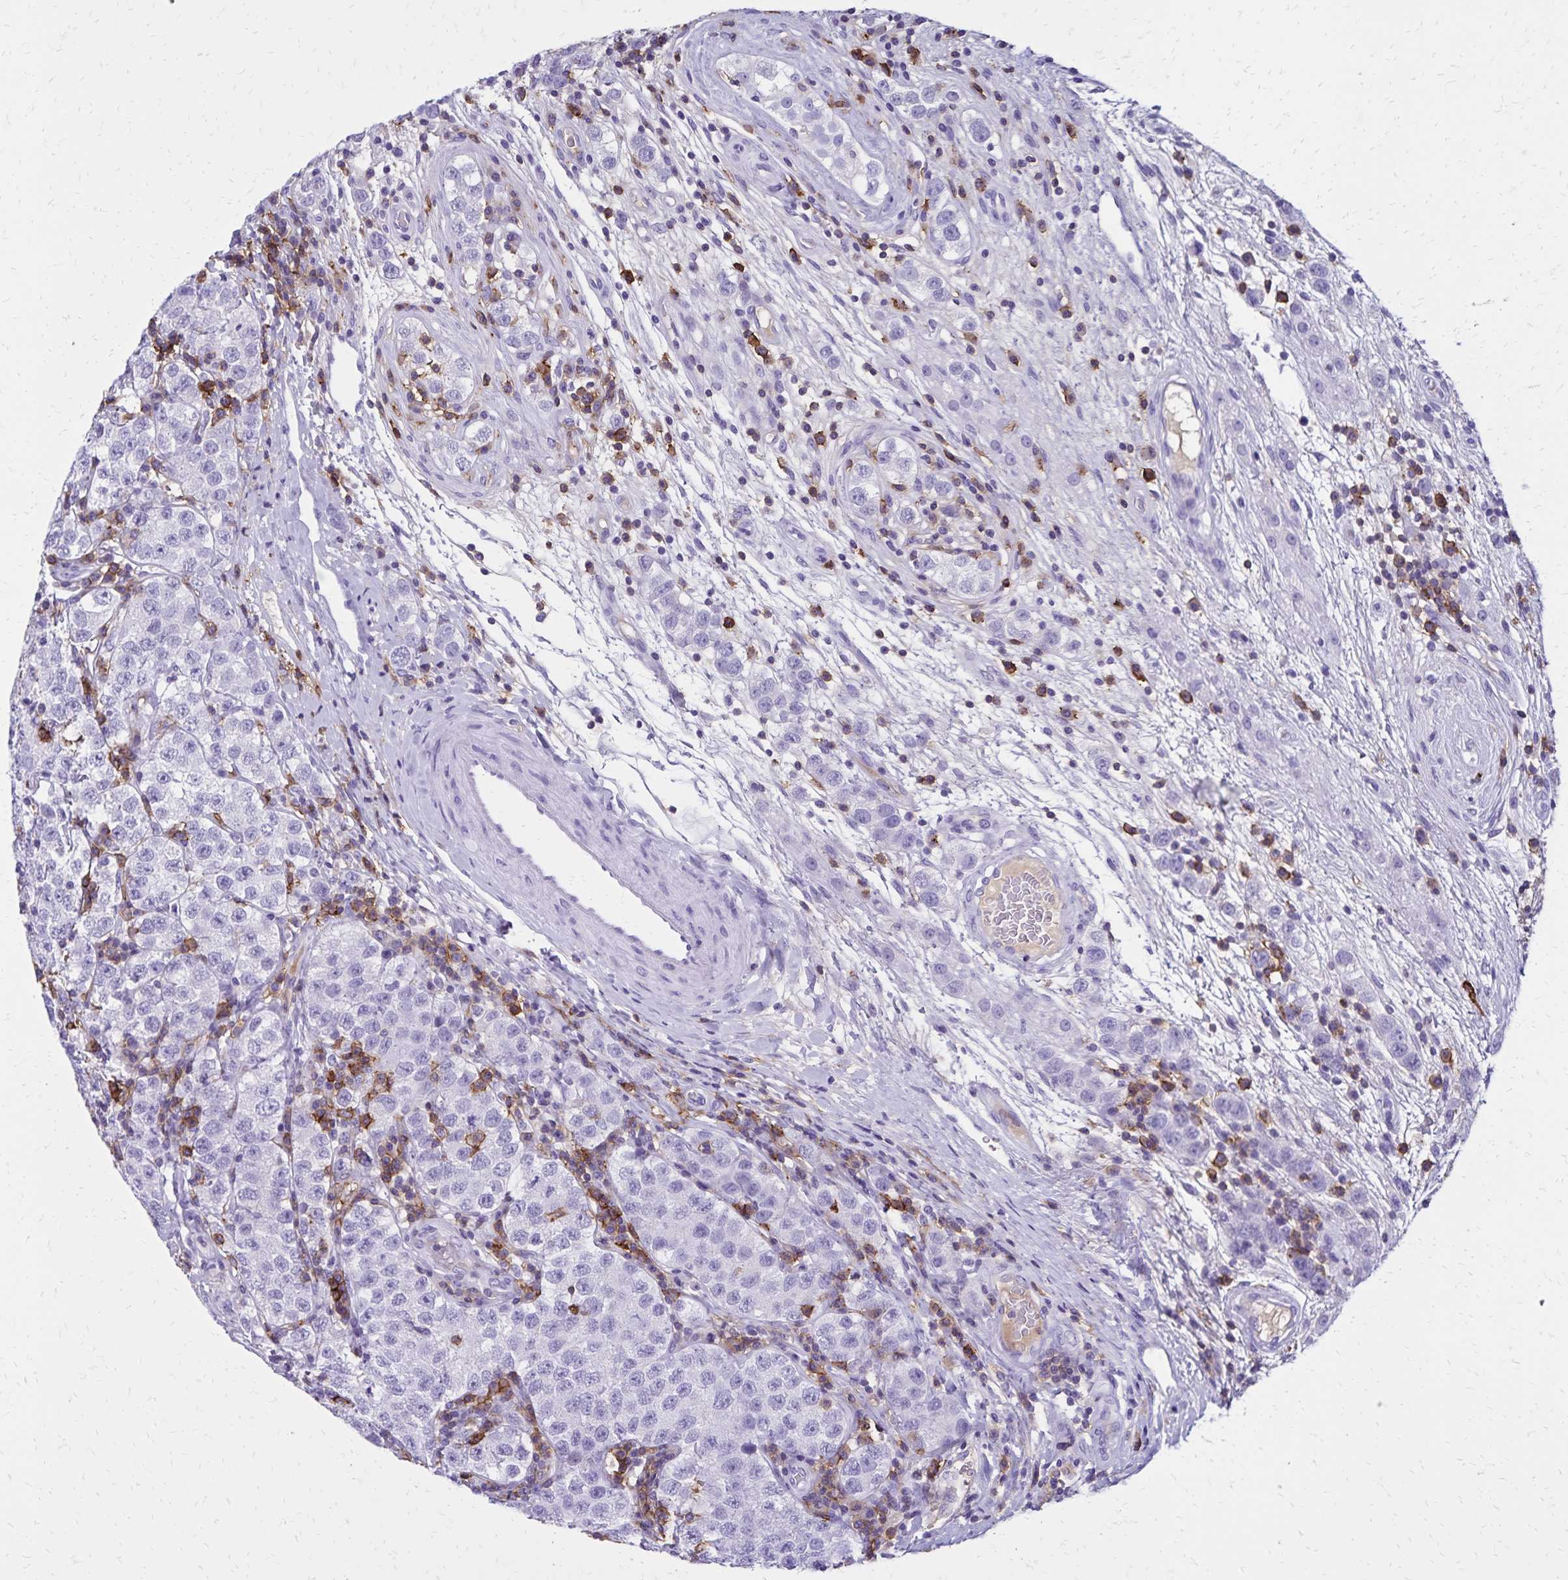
{"staining": {"intensity": "negative", "quantity": "none", "location": "none"}, "tissue": "testis cancer", "cell_type": "Tumor cells", "image_type": "cancer", "snomed": [{"axis": "morphology", "description": "Seminoma, NOS"}, {"axis": "topography", "description": "Testis"}], "caption": "The immunohistochemistry micrograph has no significant staining in tumor cells of testis cancer tissue.", "gene": "CD27", "patient": {"sex": "male", "age": 34}}